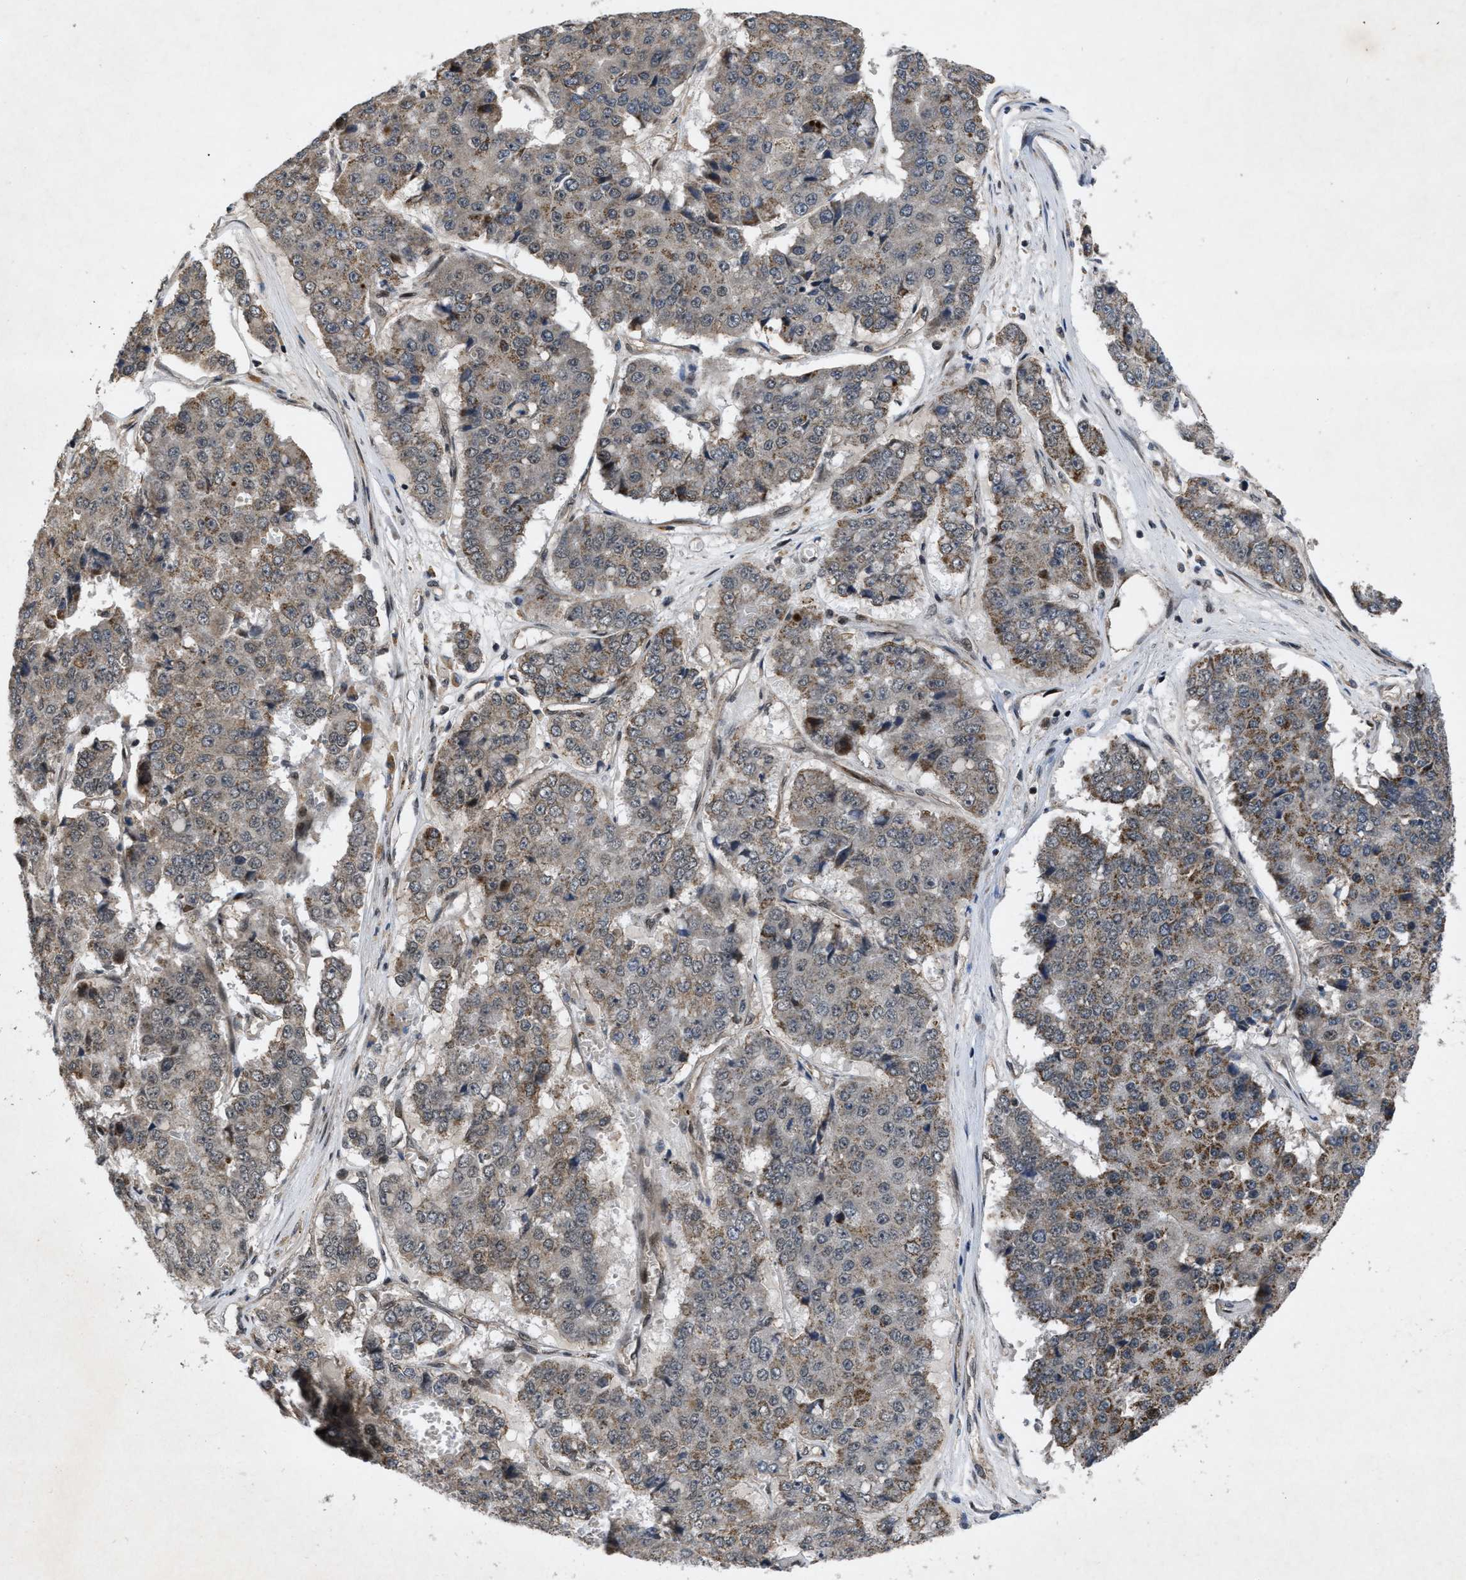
{"staining": {"intensity": "moderate", "quantity": "<25%", "location": "cytoplasmic/membranous"}, "tissue": "pancreatic cancer", "cell_type": "Tumor cells", "image_type": "cancer", "snomed": [{"axis": "morphology", "description": "Adenocarcinoma, NOS"}, {"axis": "topography", "description": "Pancreas"}], "caption": "Pancreatic adenocarcinoma was stained to show a protein in brown. There is low levels of moderate cytoplasmic/membranous positivity in approximately <25% of tumor cells. (Stains: DAB in brown, nuclei in blue, Microscopy: brightfield microscopy at high magnification).", "gene": "ZNHIT1", "patient": {"sex": "male", "age": 50}}